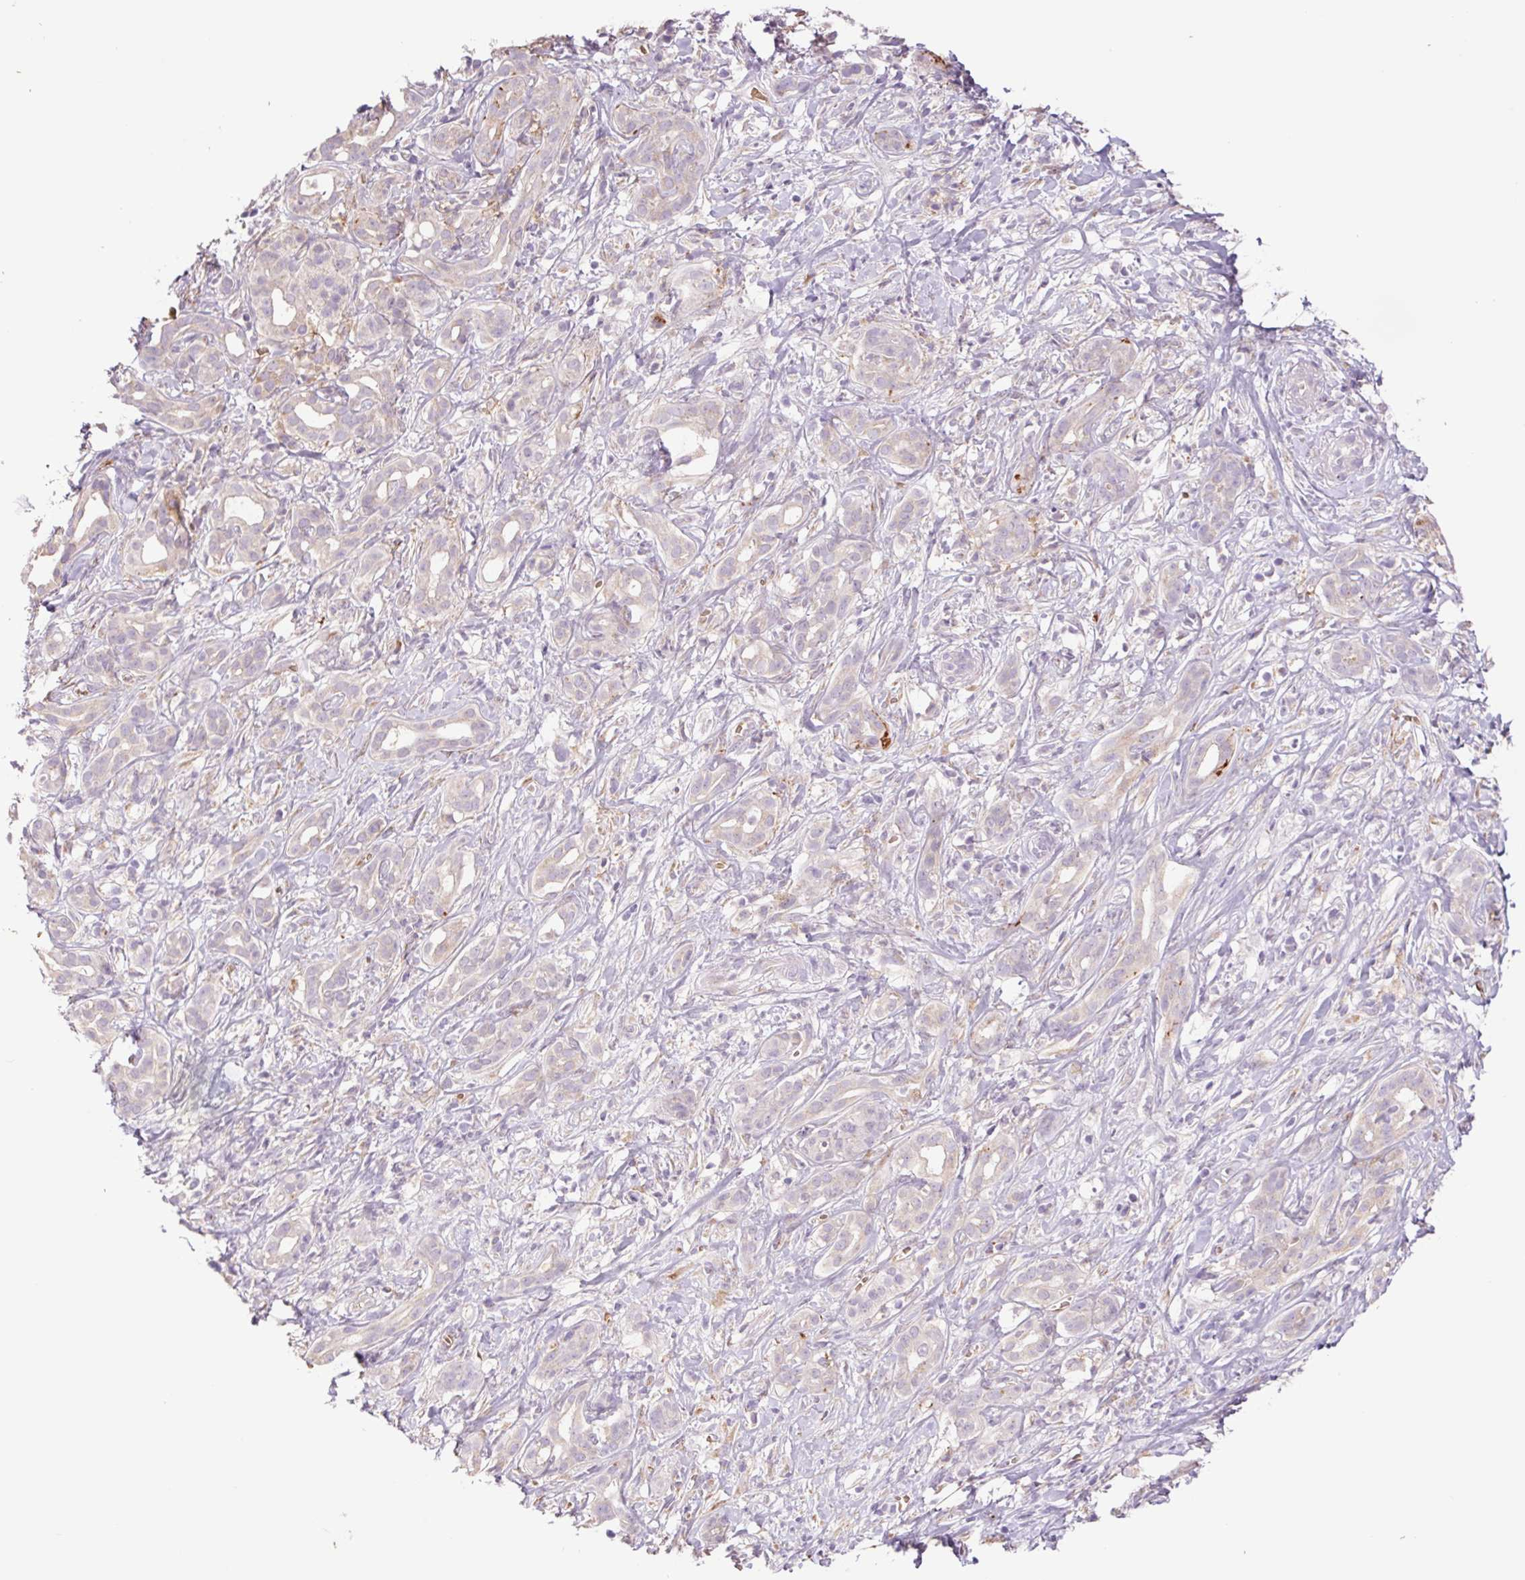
{"staining": {"intensity": "weak", "quantity": "<25%", "location": "cytoplasmic/membranous"}, "tissue": "pancreatic cancer", "cell_type": "Tumor cells", "image_type": "cancer", "snomed": [{"axis": "morphology", "description": "Adenocarcinoma, NOS"}, {"axis": "topography", "description": "Pancreas"}], "caption": "Human adenocarcinoma (pancreatic) stained for a protein using IHC displays no expression in tumor cells.", "gene": "IGFL3", "patient": {"sex": "male", "age": 61}}